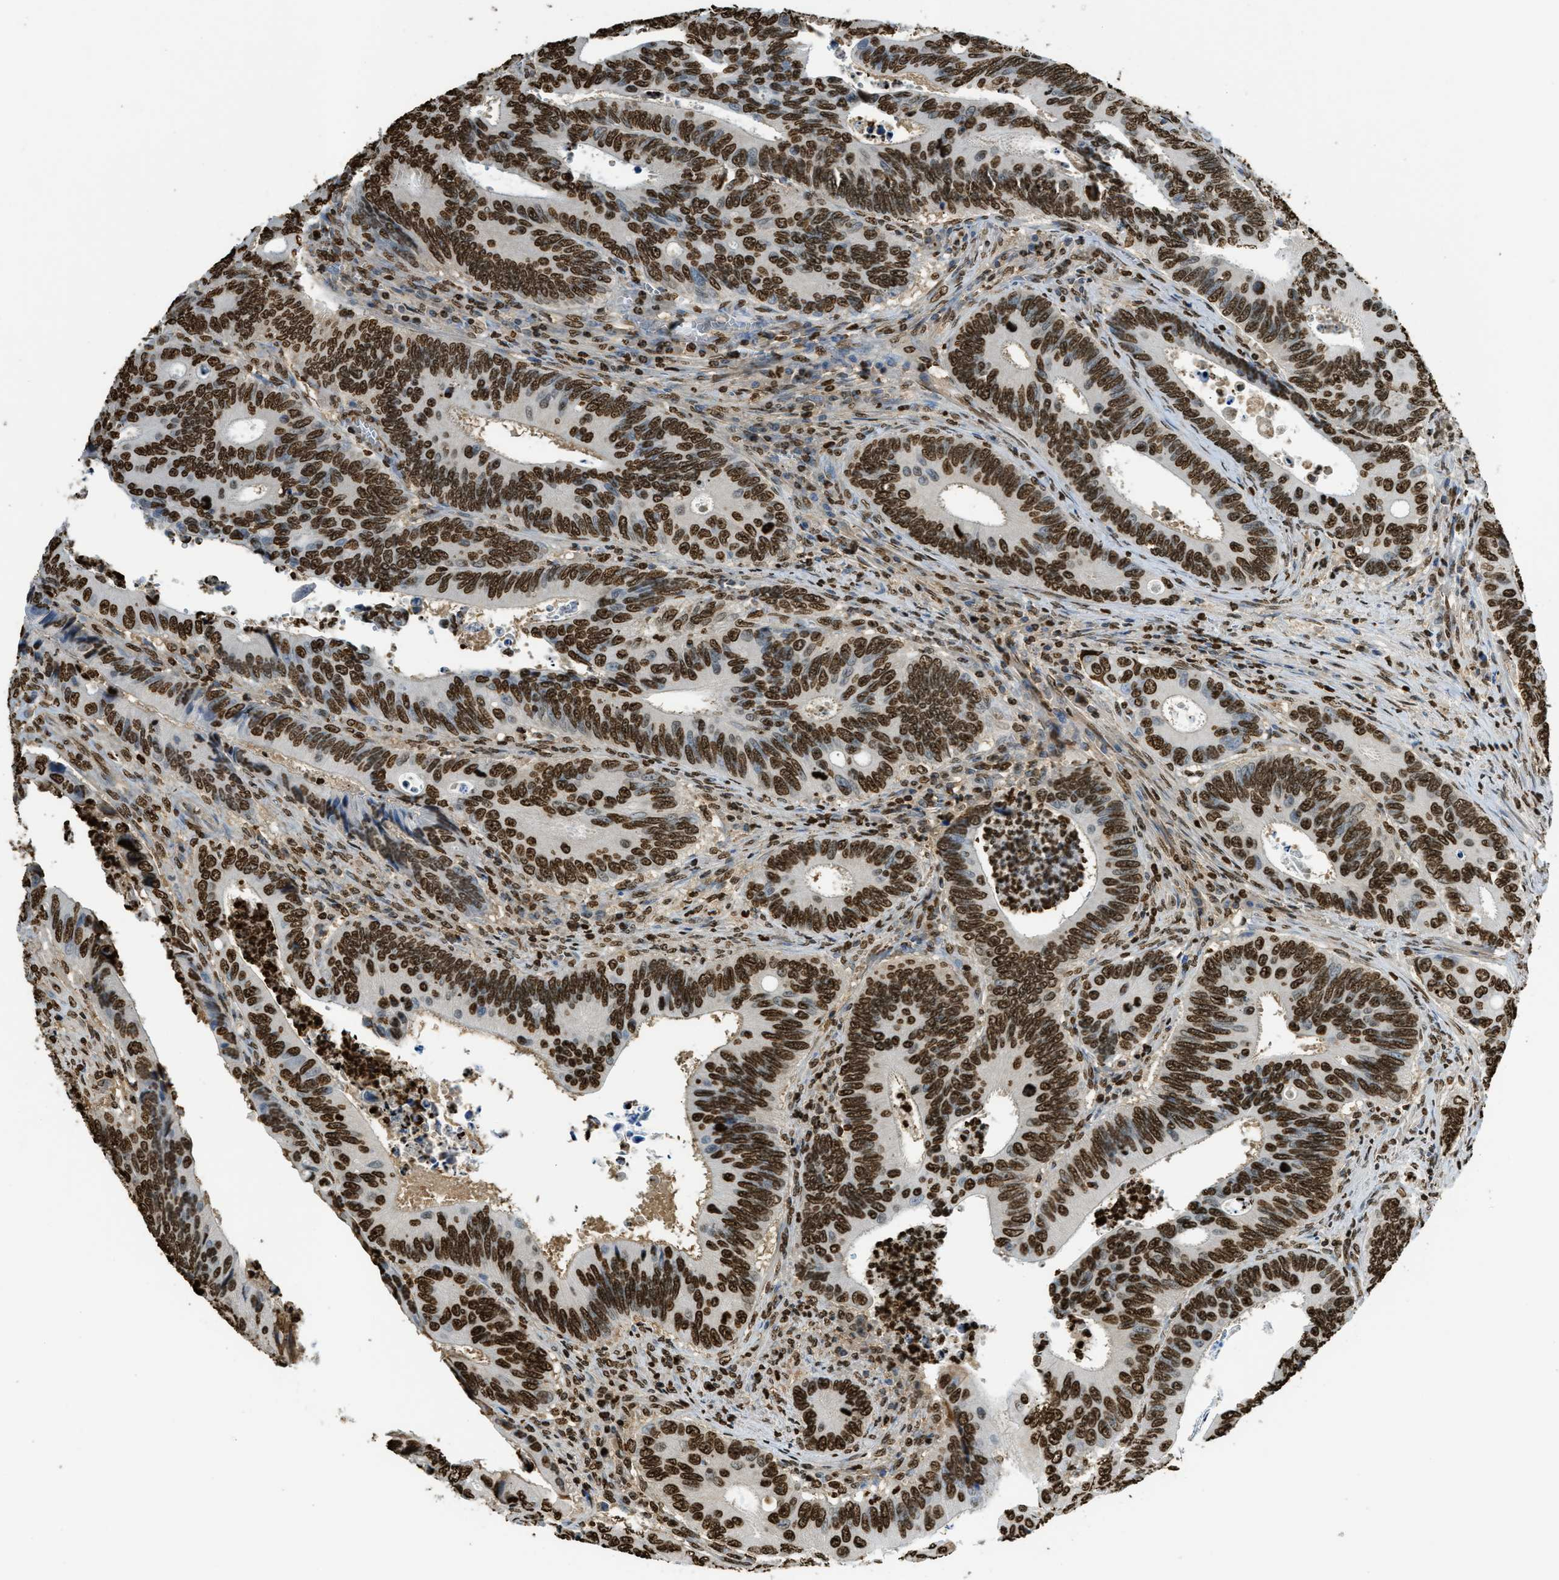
{"staining": {"intensity": "strong", "quantity": ">75%", "location": "nuclear"}, "tissue": "colorectal cancer", "cell_type": "Tumor cells", "image_type": "cancer", "snomed": [{"axis": "morphology", "description": "Inflammation, NOS"}, {"axis": "morphology", "description": "Adenocarcinoma, NOS"}, {"axis": "topography", "description": "Colon"}], "caption": "Tumor cells demonstrate high levels of strong nuclear positivity in about >75% of cells in colorectal cancer.", "gene": "NR5A2", "patient": {"sex": "male", "age": 72}}